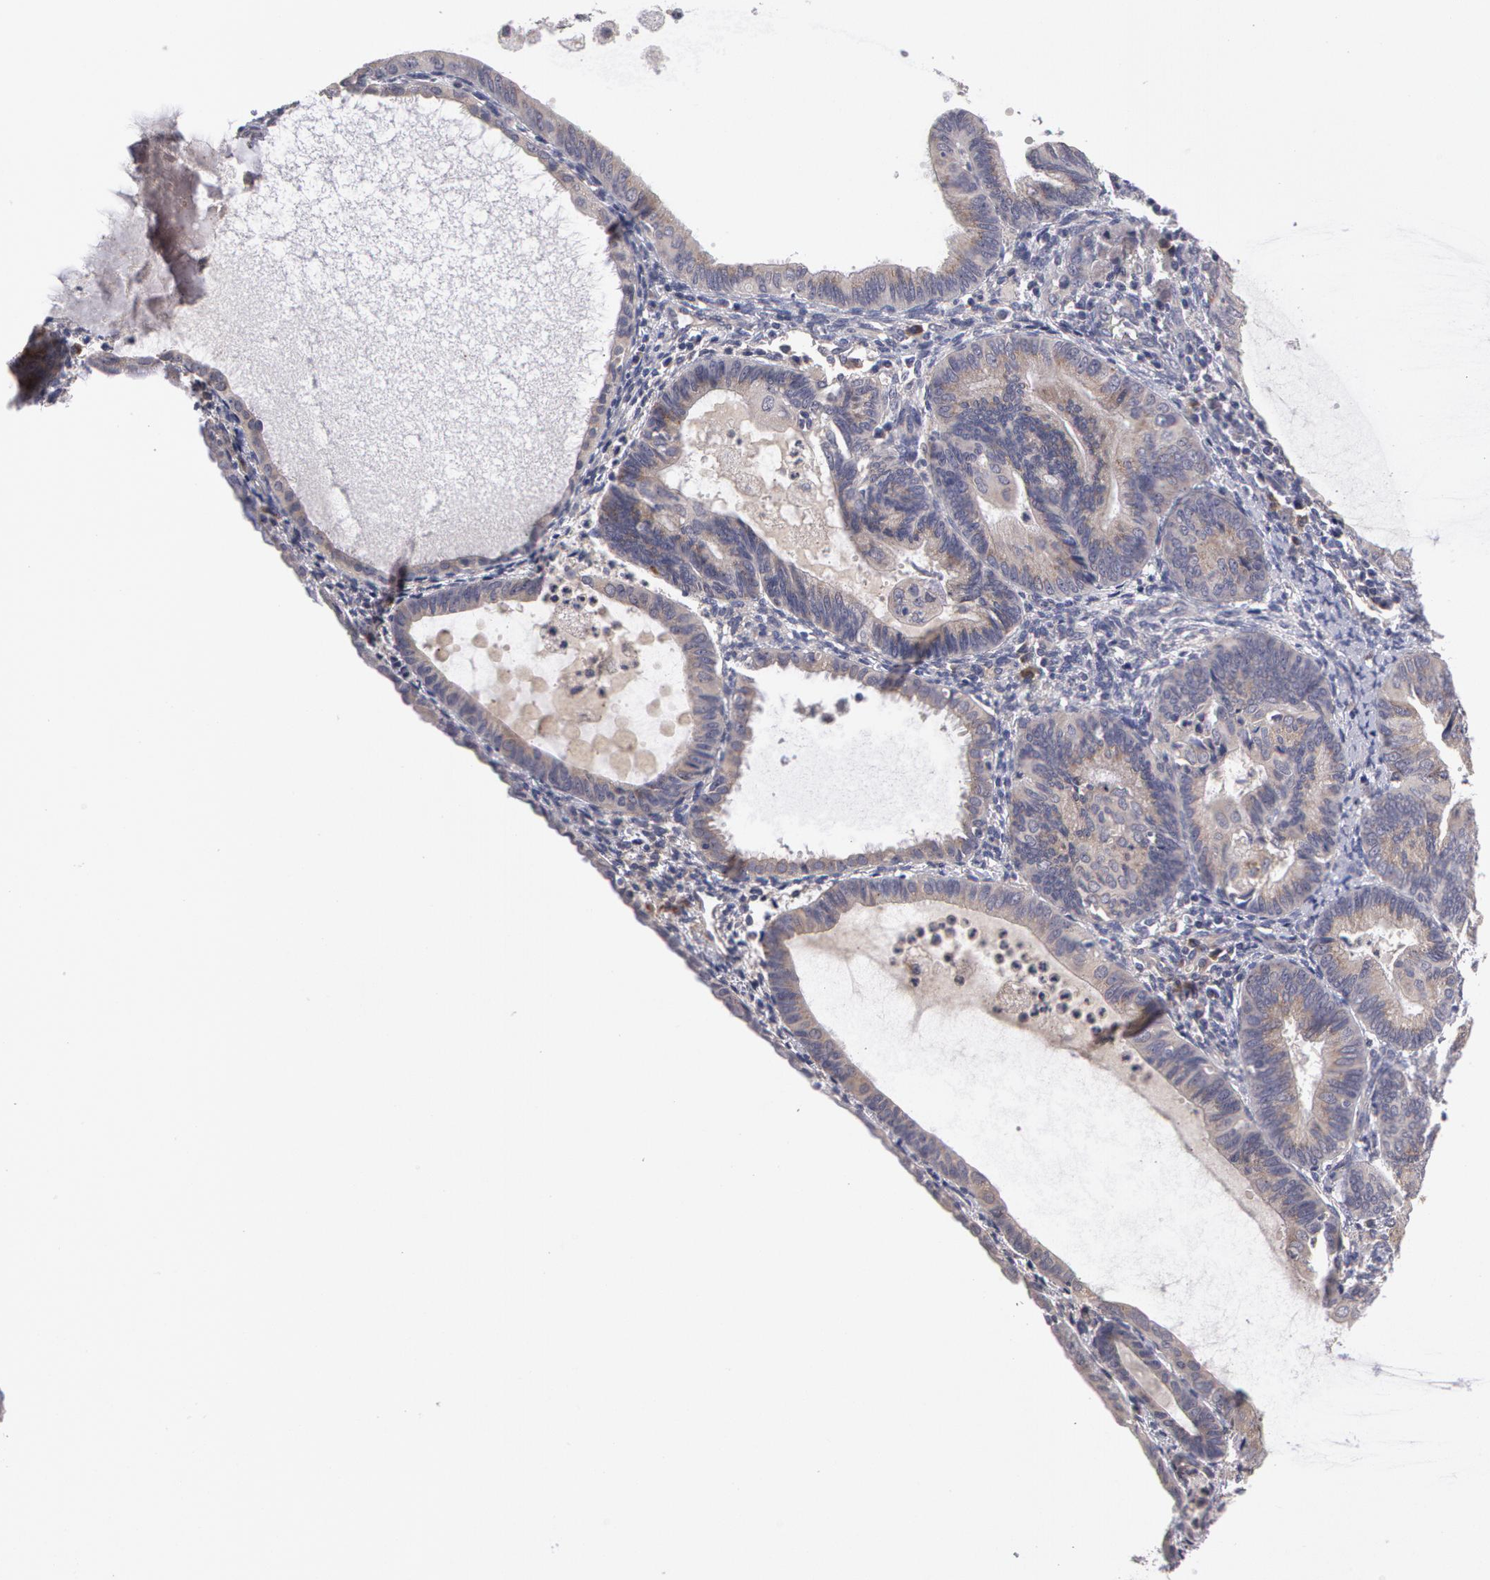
{"staining": {"intensity": "negative", "quantity": "none", "location": "none"}, "tissue": "endometrial cancer", "cell_type": "Tumor cells", "image_type": "cancer", "snomed": [{"axis": "morphology", "description": "Adenocarcinoma, NOS"}, {"axis": "topography", "description": "Endometrium"}], "caption": "Endometrial adenocarcinoma stained for a protein using immunohistochemistry (IHC) displays no positivity tumor cells.", "gene": "STX5", "patient": {"sex": "female", "age": 63}}